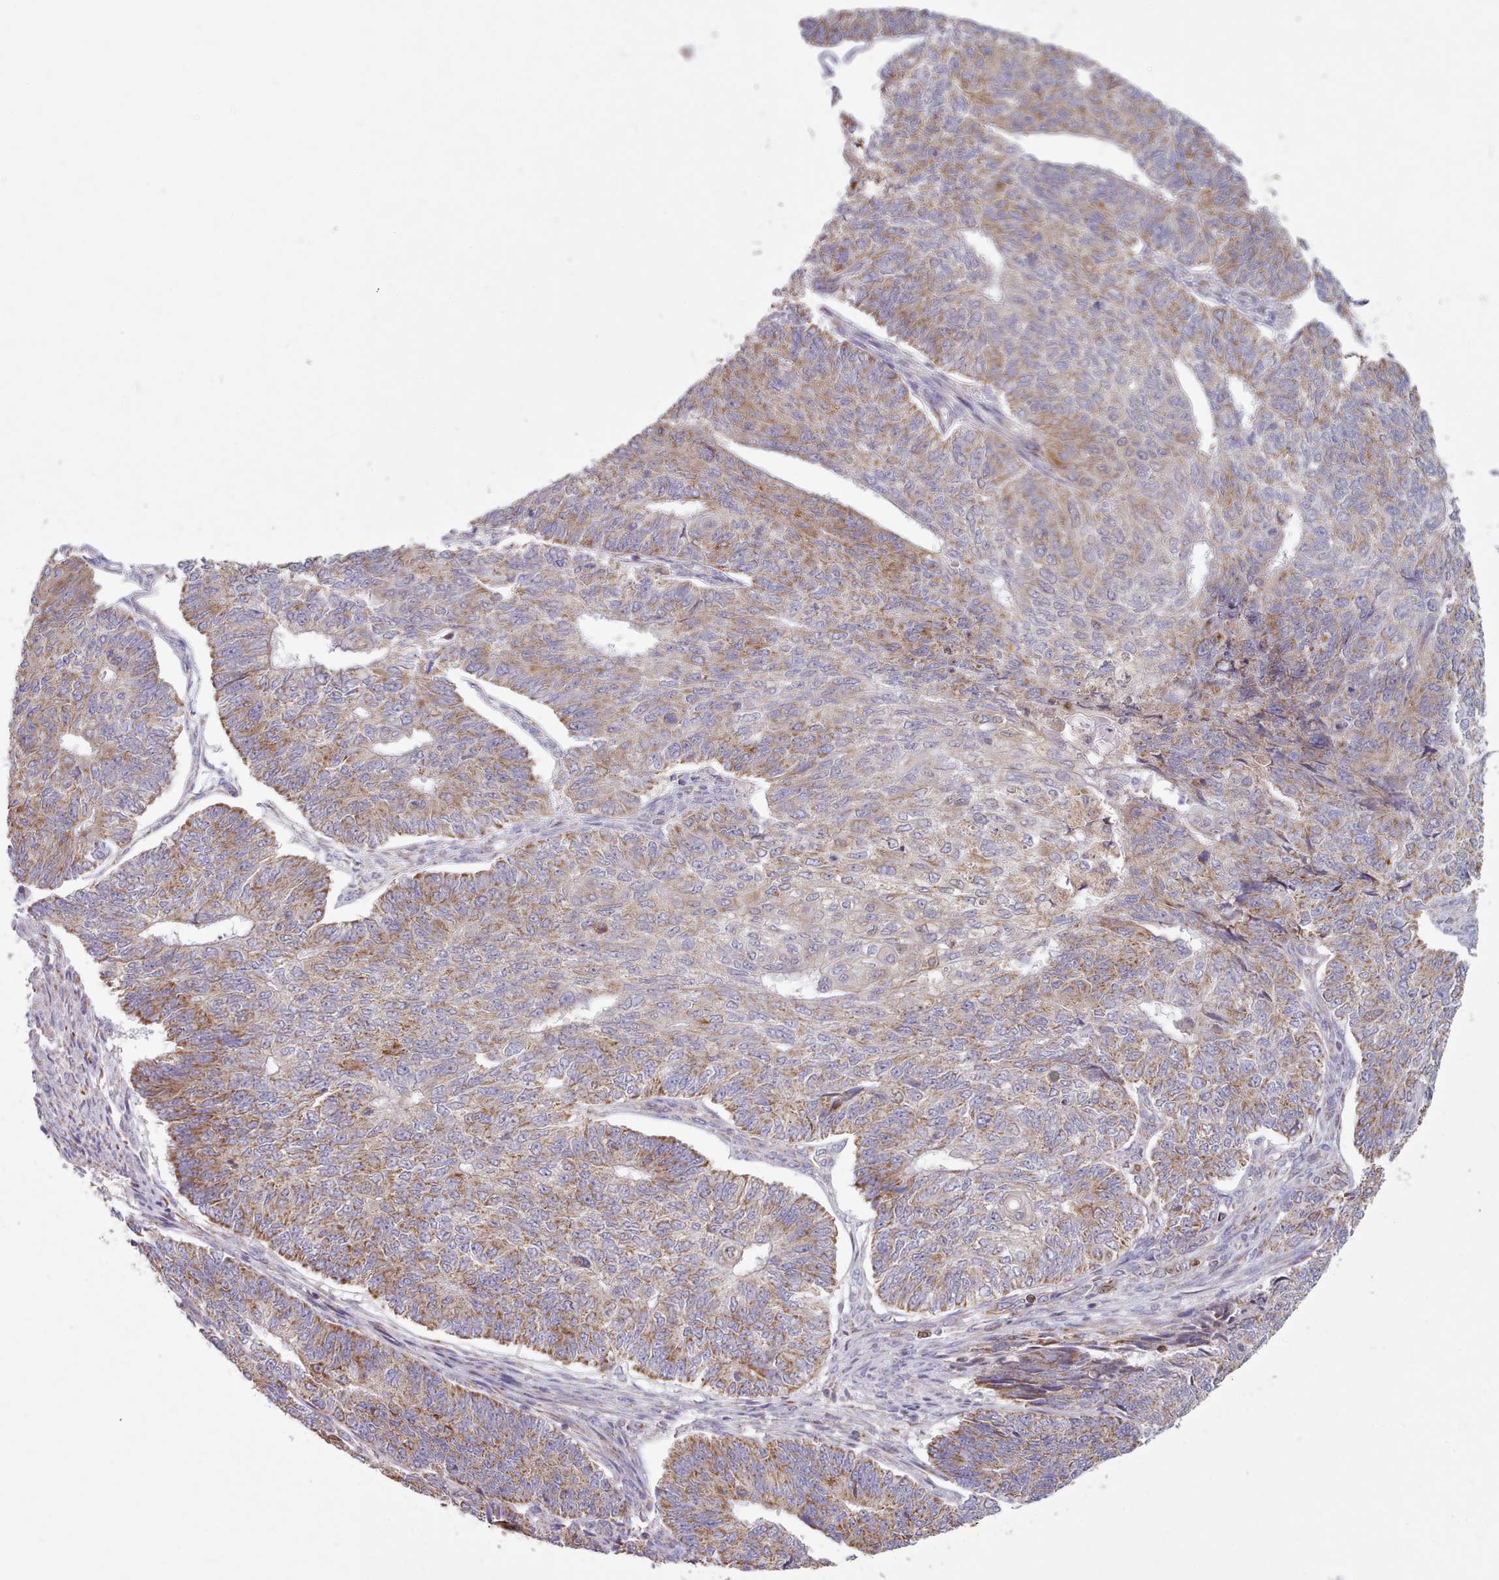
{"staining": {"intensity": "moderate", "quantity": ">75%", "location": "cytoplasmic/membranous"}, "tissue": "endometrial cancer", "cell_type": "Tumor cells", "image_type": "cancer", "snomed": [{"axis": "morphology", "description": "Adenocarcinoma, NOS"}, {"axis": "topography", "description": "Endometrium"}], "caption": "An immunohistochemistry (IHC) histopathology image of neoplastic tissue is shown. Protein staining in brown shows moderate cytoplasmic/membranous positivity in endometrial cancer (adenocarcinoma) within tumor cells. (DAB IHC, brown staining for protein, blue staining for nuclei).", "gene": "HSDL2", "patient": {"sex": "female", "age": 32}}